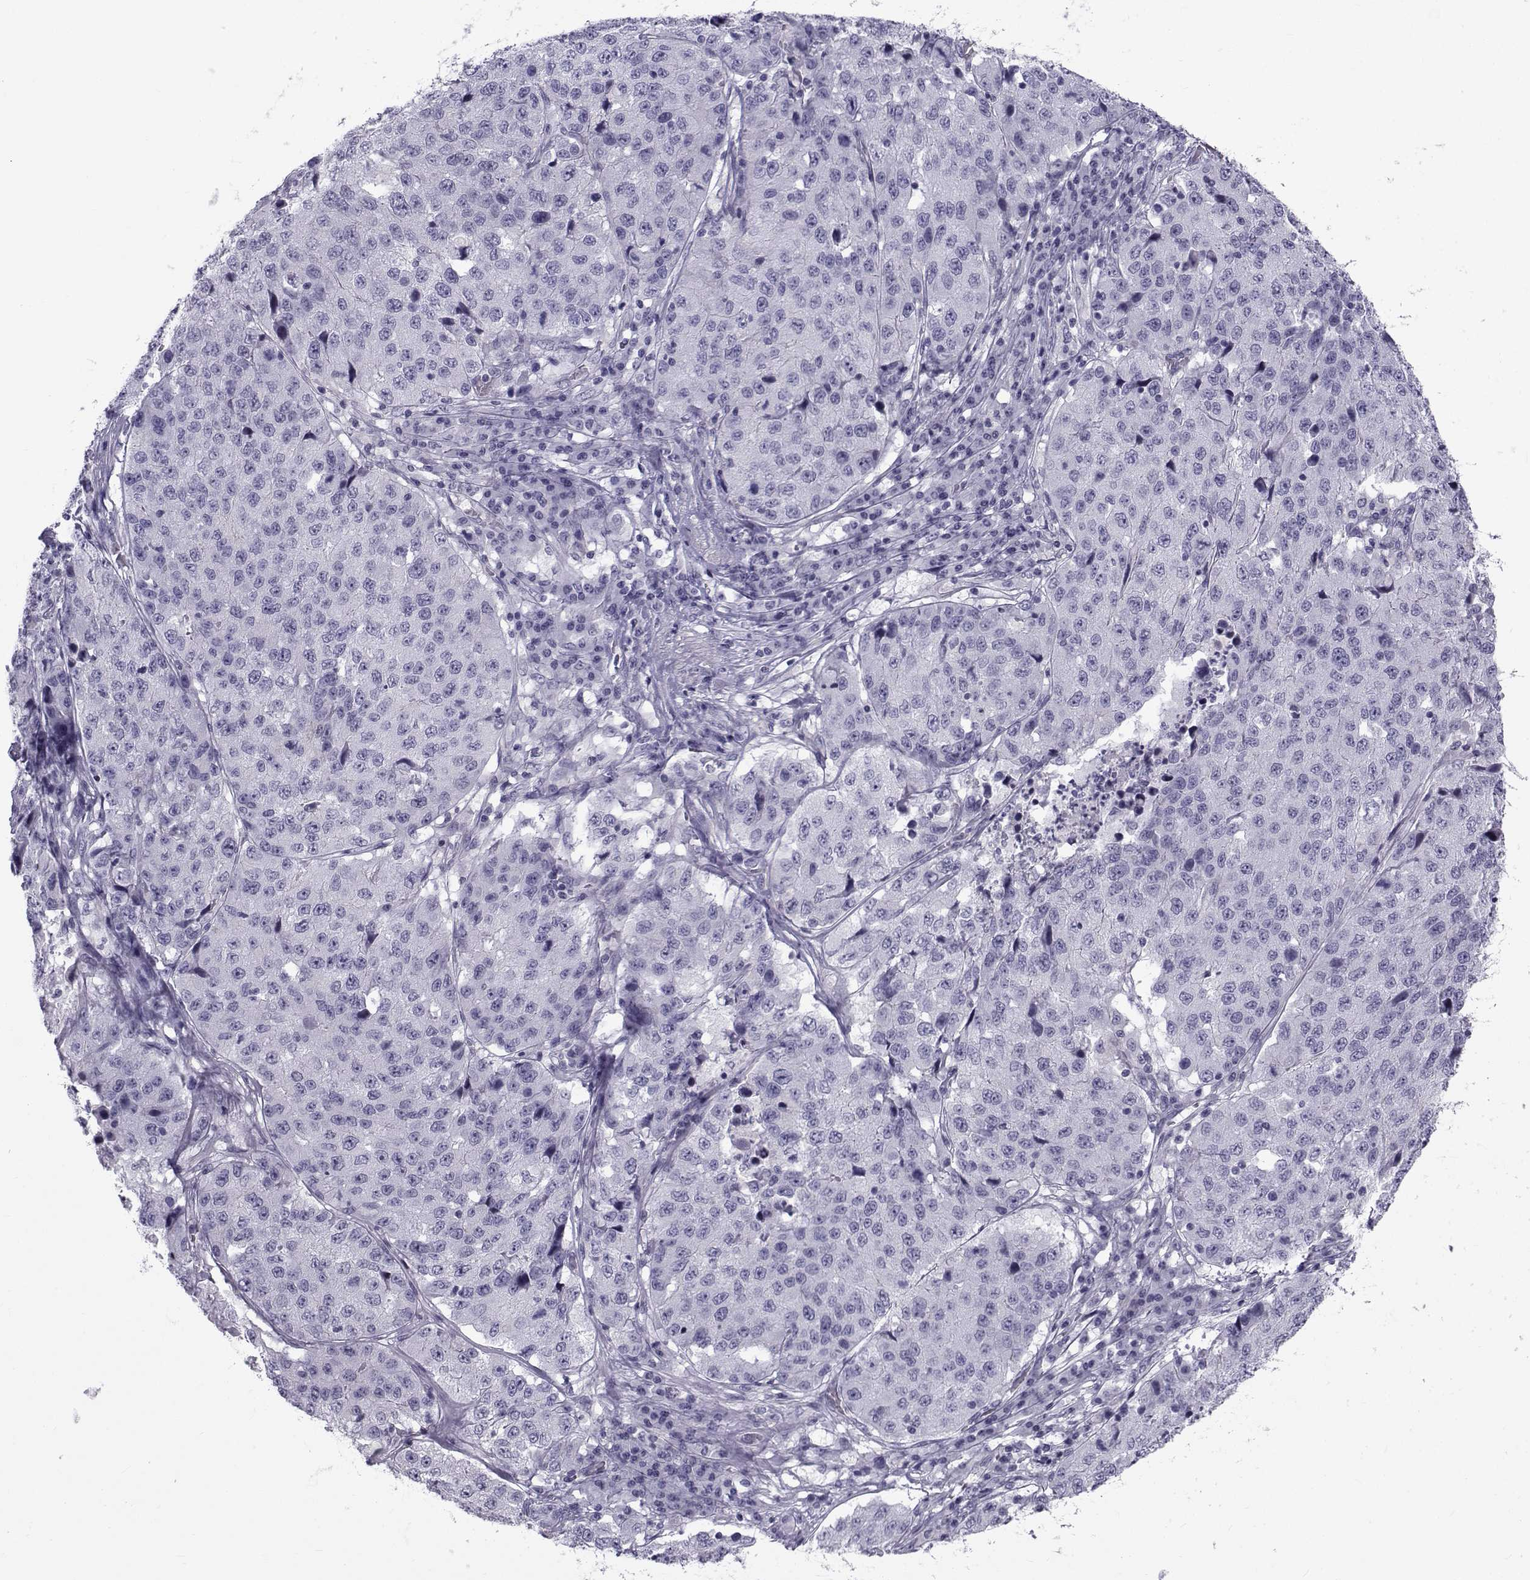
{"staining": {"intensity": "negative", "quantity": "none", "location": "none"}, "tissue": "stomach cancer", "cell_type": "Tumor cells", "image_type": "cancer", "snomed": [{"axis": "morphology", "description": "Adenocarcinoma, NOS"}, {"axis": "topography", "description": "Stomach"}], "caption": "Histopathology image shows no significant protein staining in tumor cells of adenocarcinoma (stomach).", "gene": "SPANXD", "patient": {"sex": "male", "age": 71}}